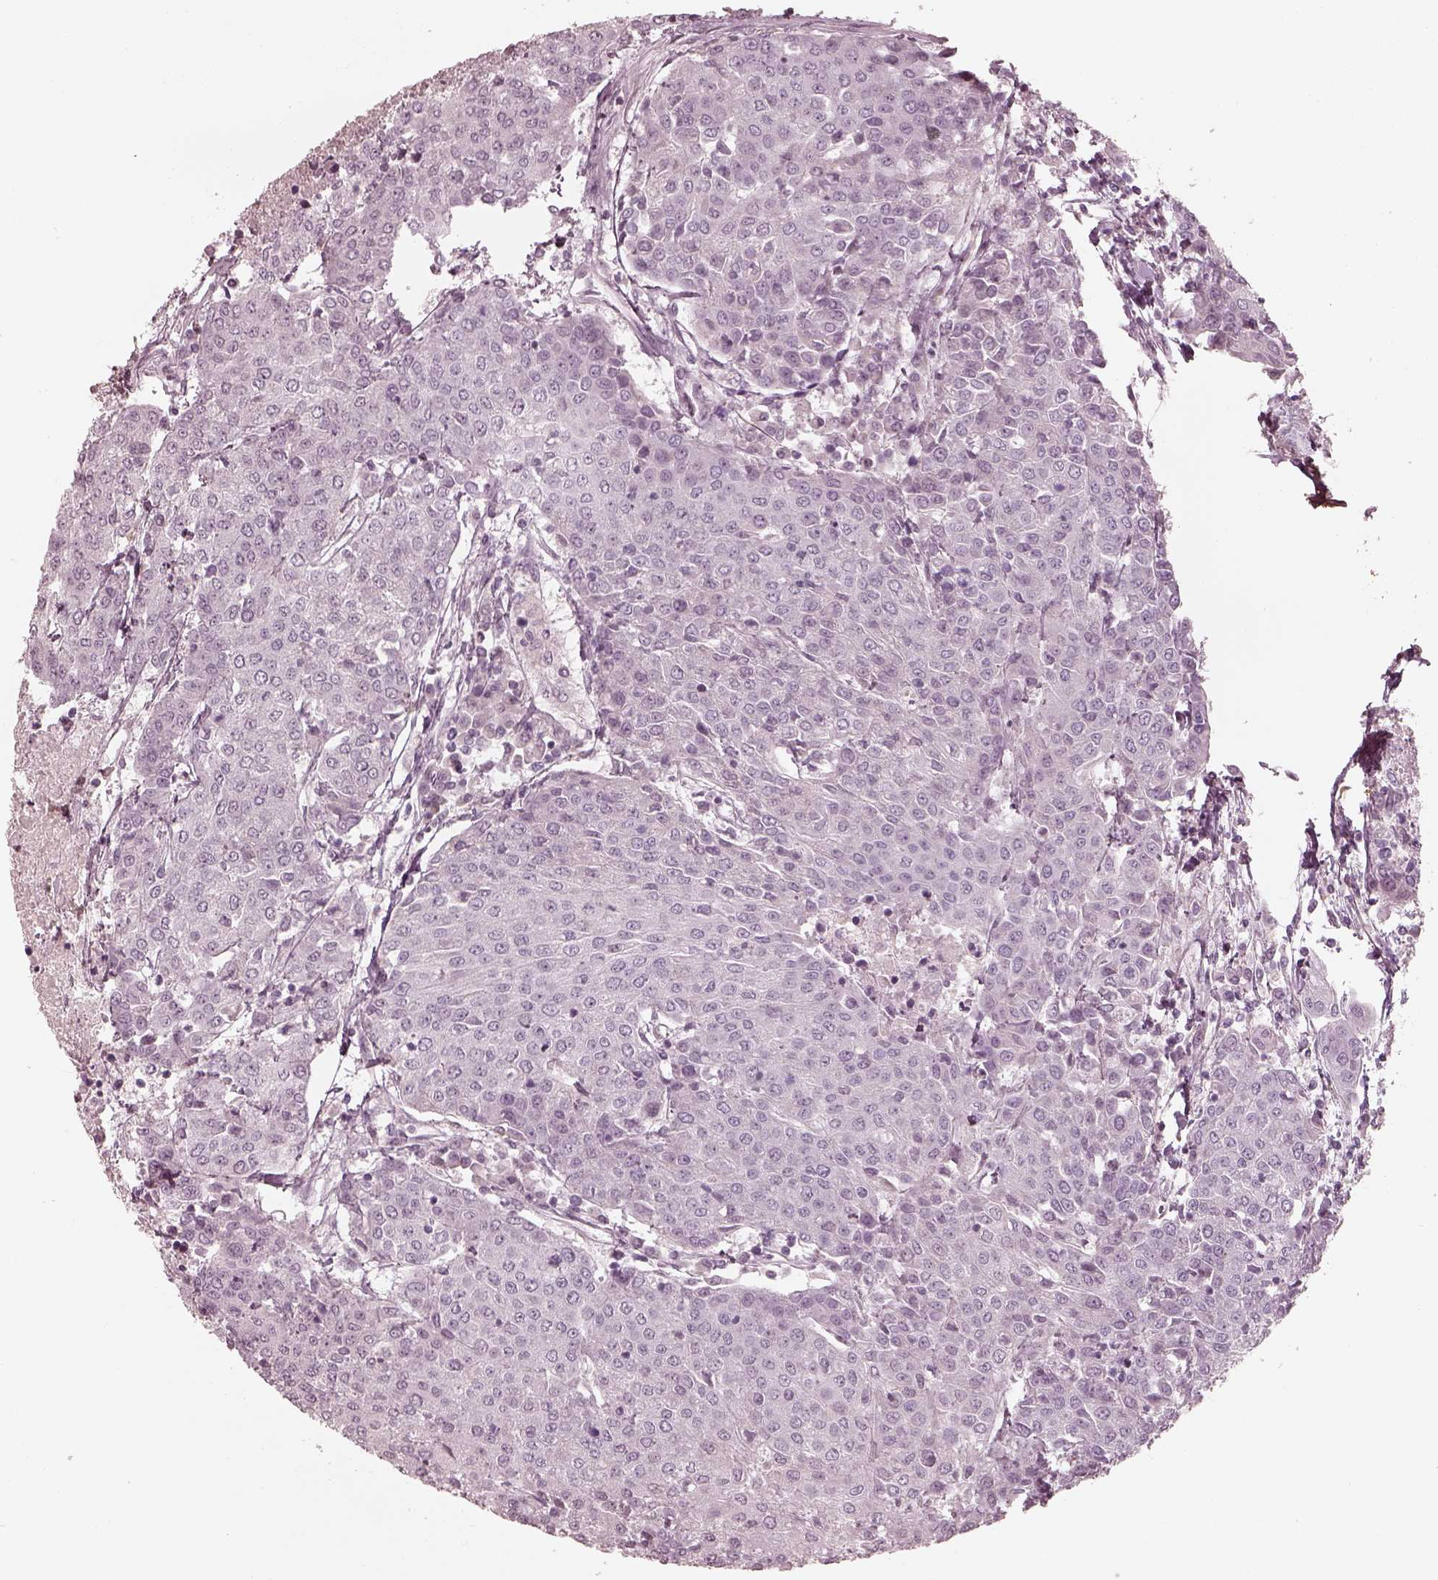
{"staining": {"intensity": "negative", "quantity": "none", "location": "none"}, "tissue": "urothelial cancer", "cell_type": "Tumor cells", "image_type": "cancer", "snomed": [{"axis": "morphology", "description": "Urothelial carcinoma, High grade"}, {"axis": "topography", "description": "Urinary bladder"}], "caption": "Immunohistochemical staining of high-grade urothelial carcinoma exhibits no significant positivity in tumor cells.", "gene": "ADRB3", "patient": {"sex": "female", "age": 85}}